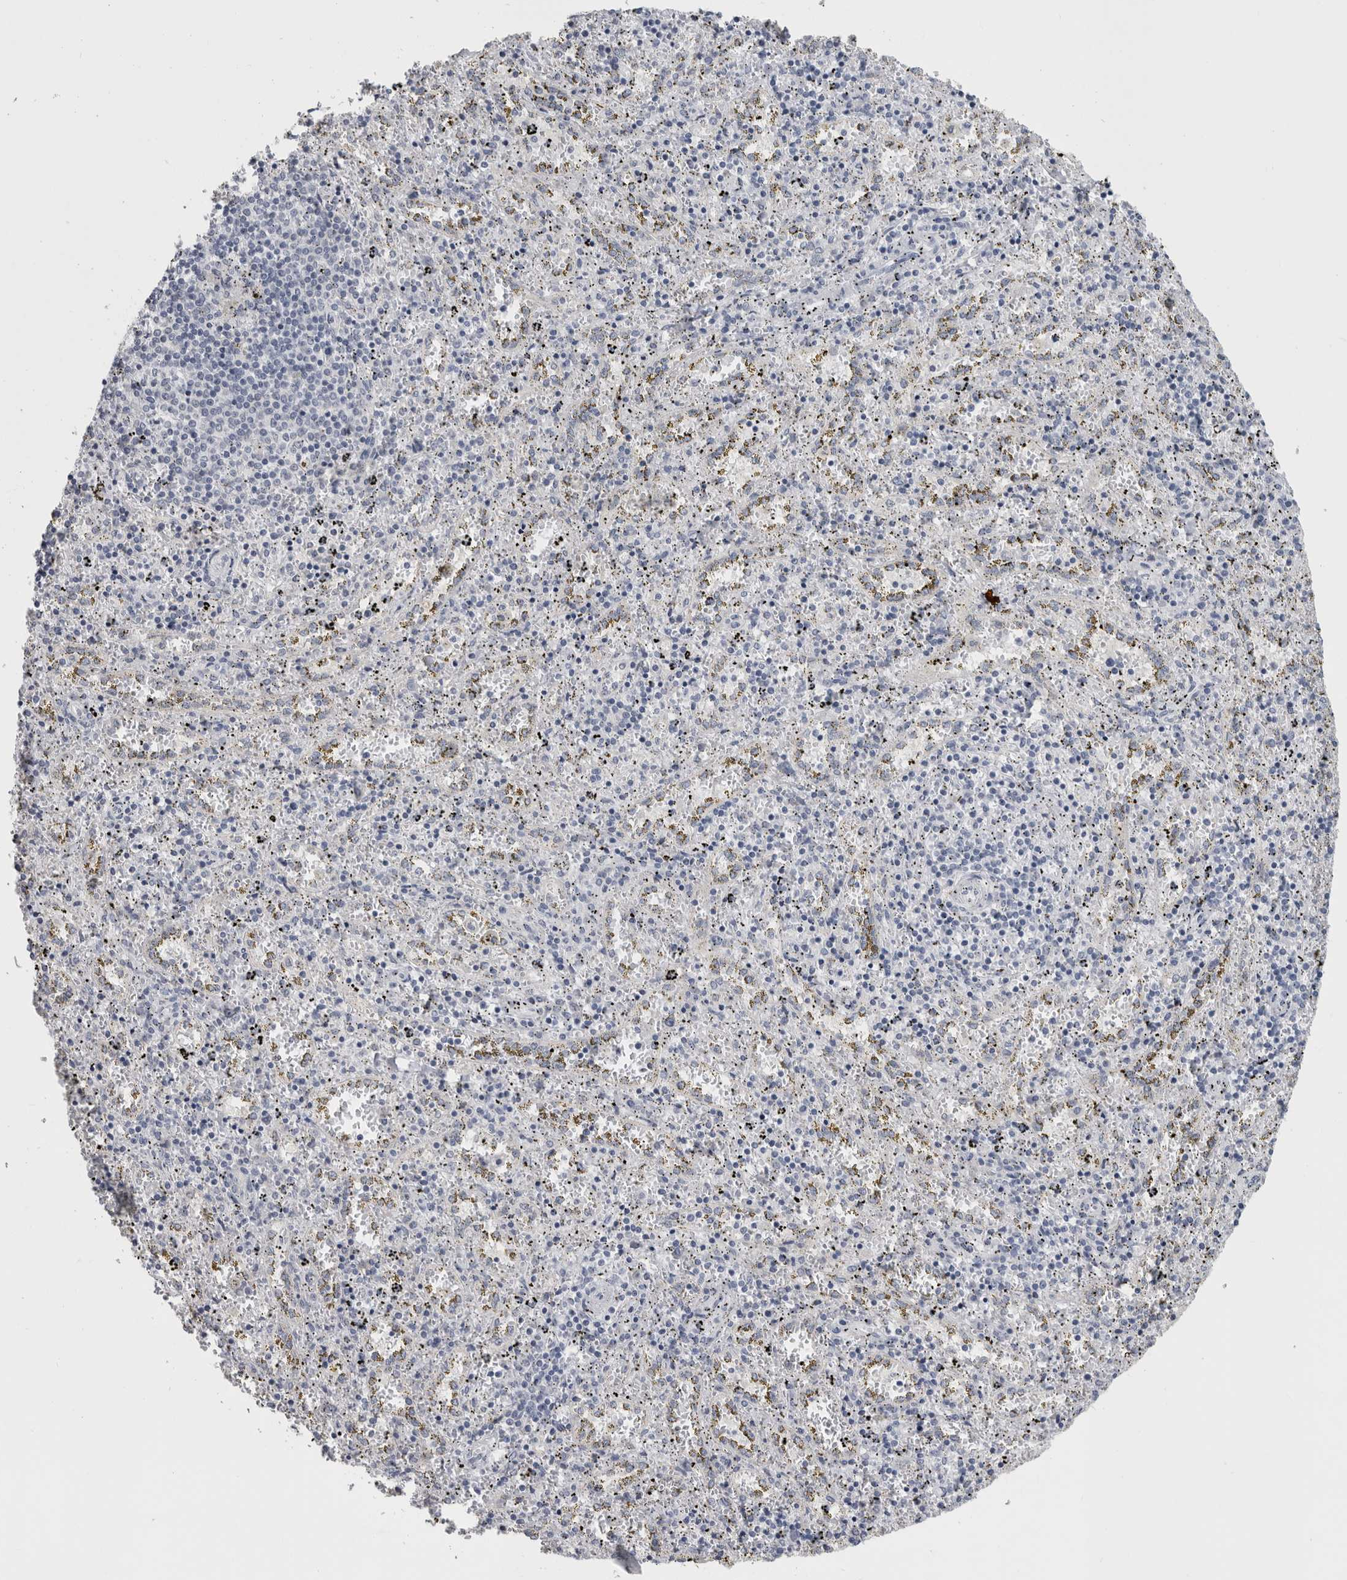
{"staining": {"intensity": "negative", "quantity": "none", "location": "none"}, "tissue": "spleen", "cell_type": "Cells in red pulp", "image_type": "normal", "snomed": [{"axis": "morphology", "description": "Normal tissue, NOS"}, {"axis": "topography", "description": "Spleen"}], "caption": "IHC image of unremarkable spleen stained for a protein (brown), which reveals no positivity in cells in red pulp.", "gene": "TMEM242", "patient": {"sex": "male", "age": 11}}